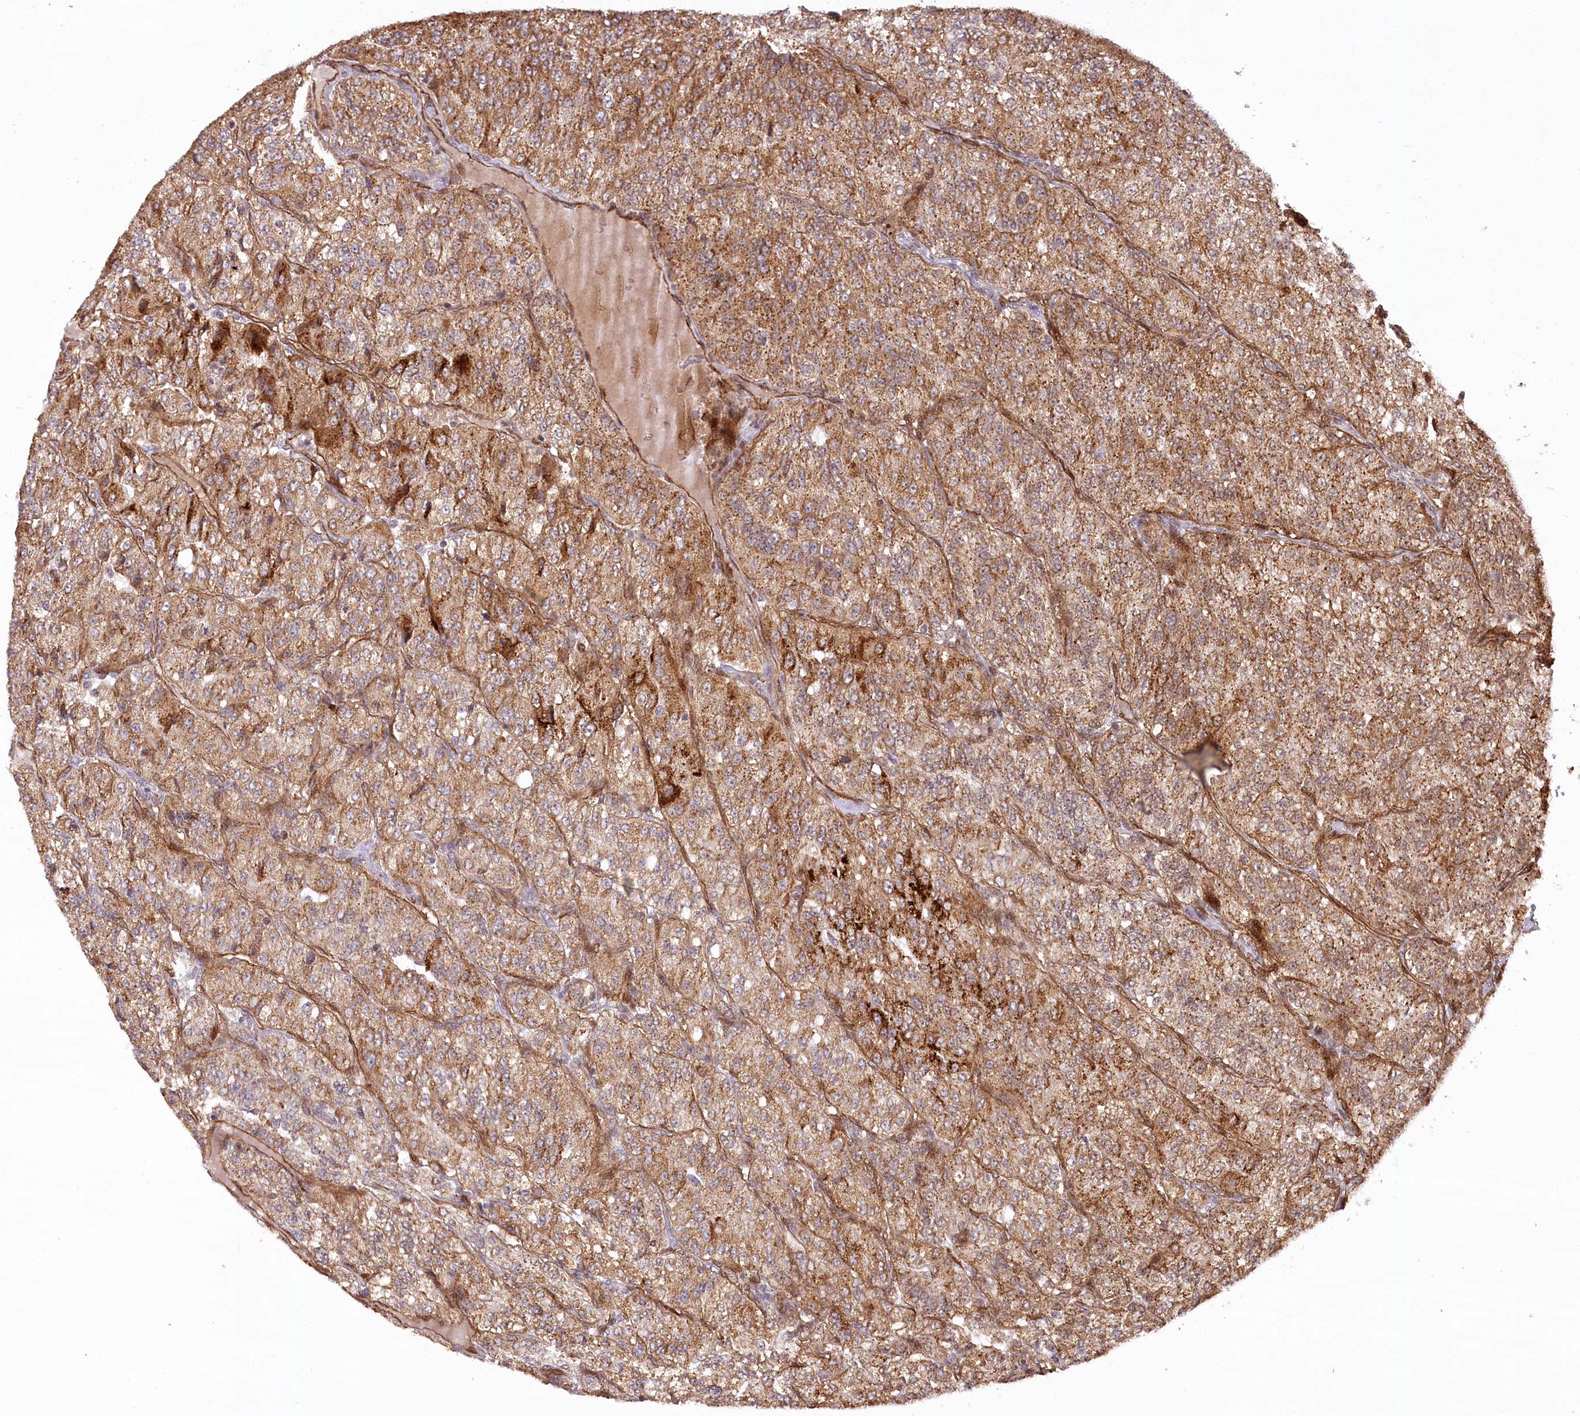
{"staining": {"intensity": "moderate", "quantity": ">75%", "location": "cytoplasmic/membranous"}, "tissue": "renal cancer", "cell_type": "Tumor cells", "image_type": "cancer", "snomed": [{"axis": "morphology", "description": "Adenocarcinoma, NOS"}, {"axis": "topography", "description": "Kidney"}], "caption": "A brown stain shows moderate cytoplasmic/membranous staining of a protein in renal adenocarcinoma tumor cells.", "gene": "COPG1", "patient": {"sex": "female", "age": 63}}